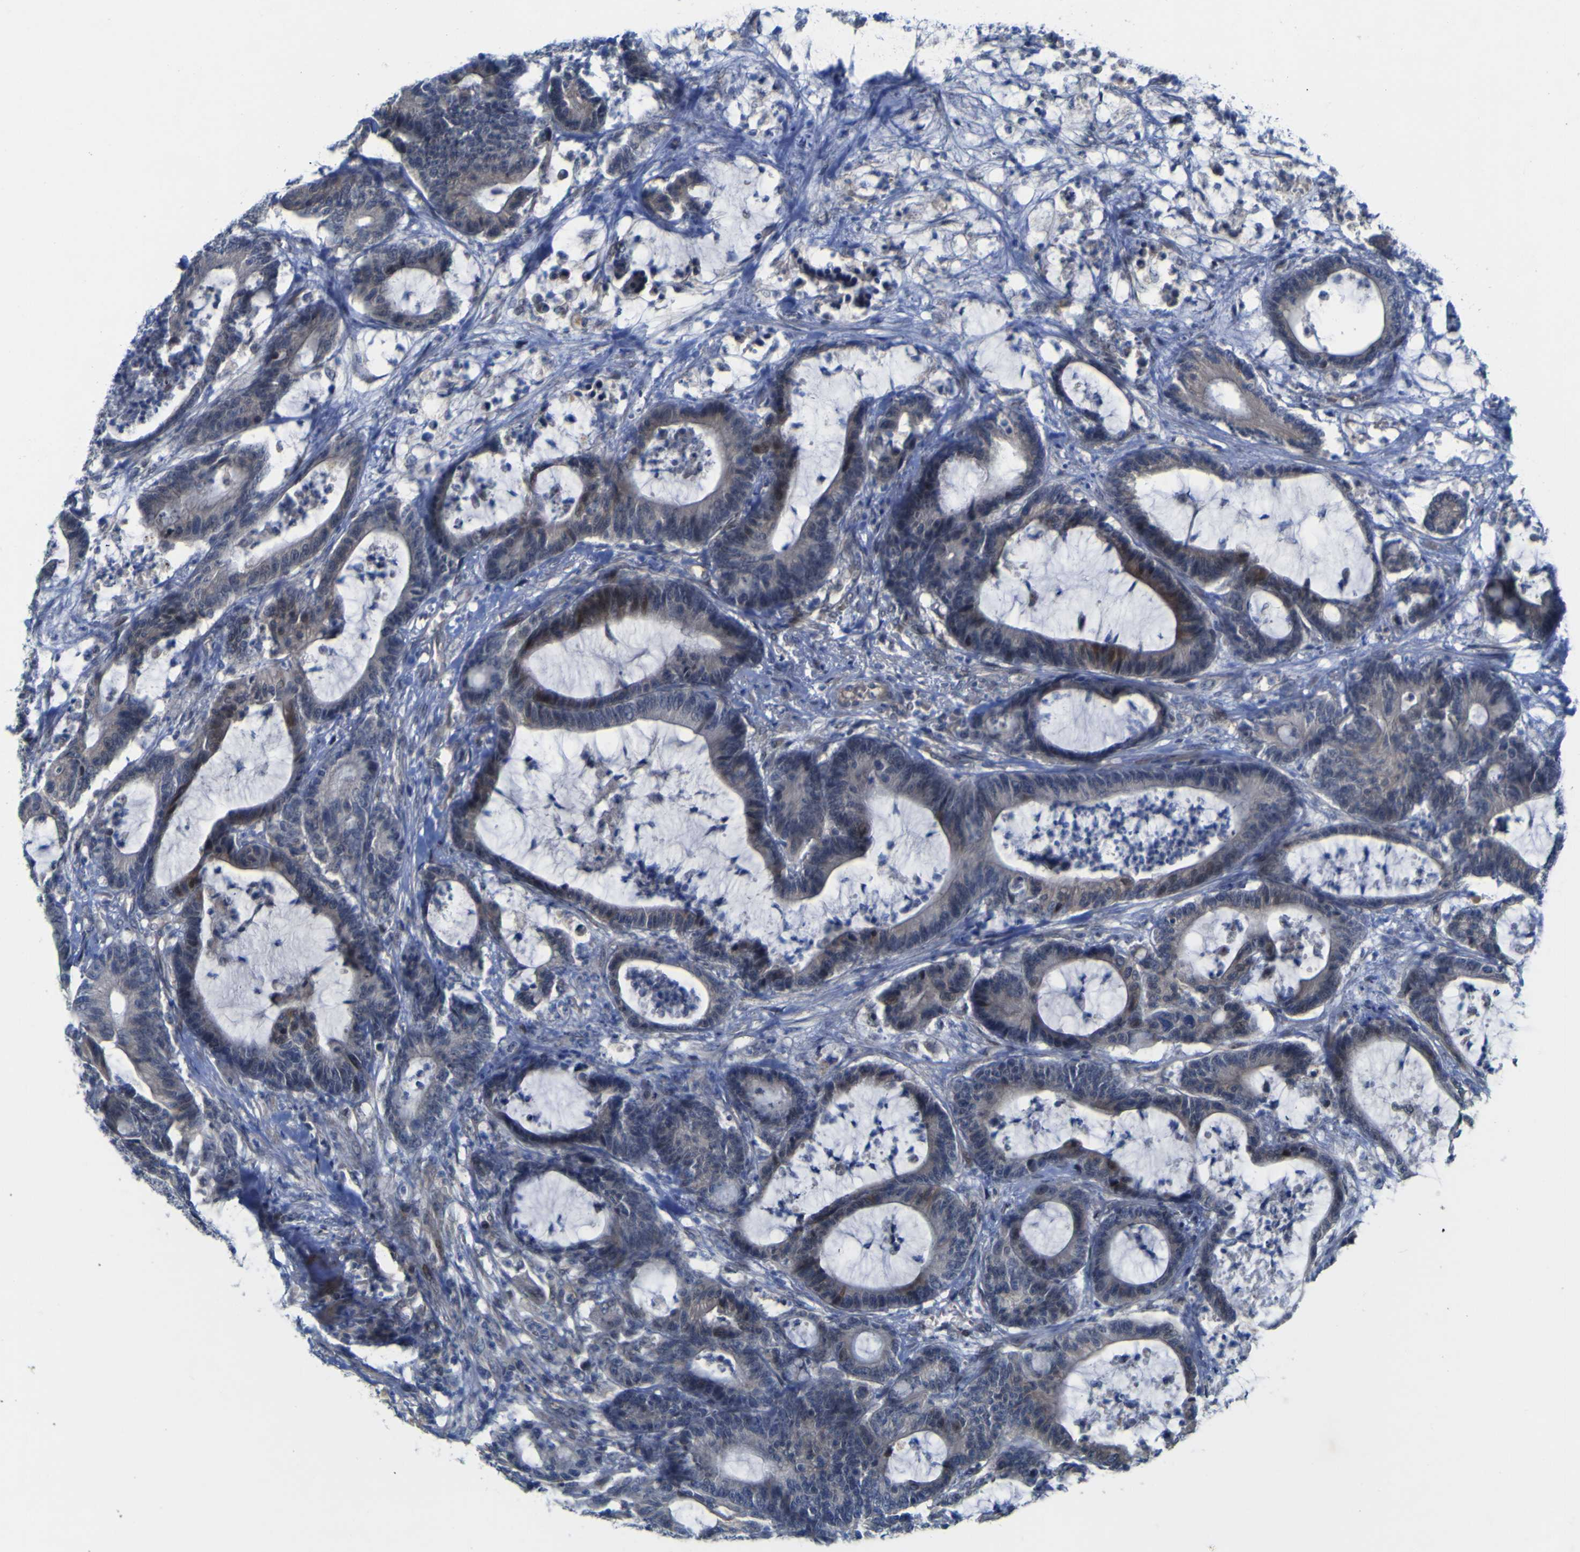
{"staining": {"intensity": "weak", "quantity": "<25%", "location": "cytoplasmic/membranous"}, "tissue": "colorectal cancer", "cell_type": "Tumor cells", "image_type": "cancer", "snomed": [{"axis": "morphology", "description": "Adenocarcinoma, NOS"}, {"axis": "topography", "description": "Colon"}], "caption": "IHC of human adenocarcinoma (colorectal) demonstrates no staining in tumor cells.", "gene": "NAV1", "patient": {"sex": "female", "age": 84}}